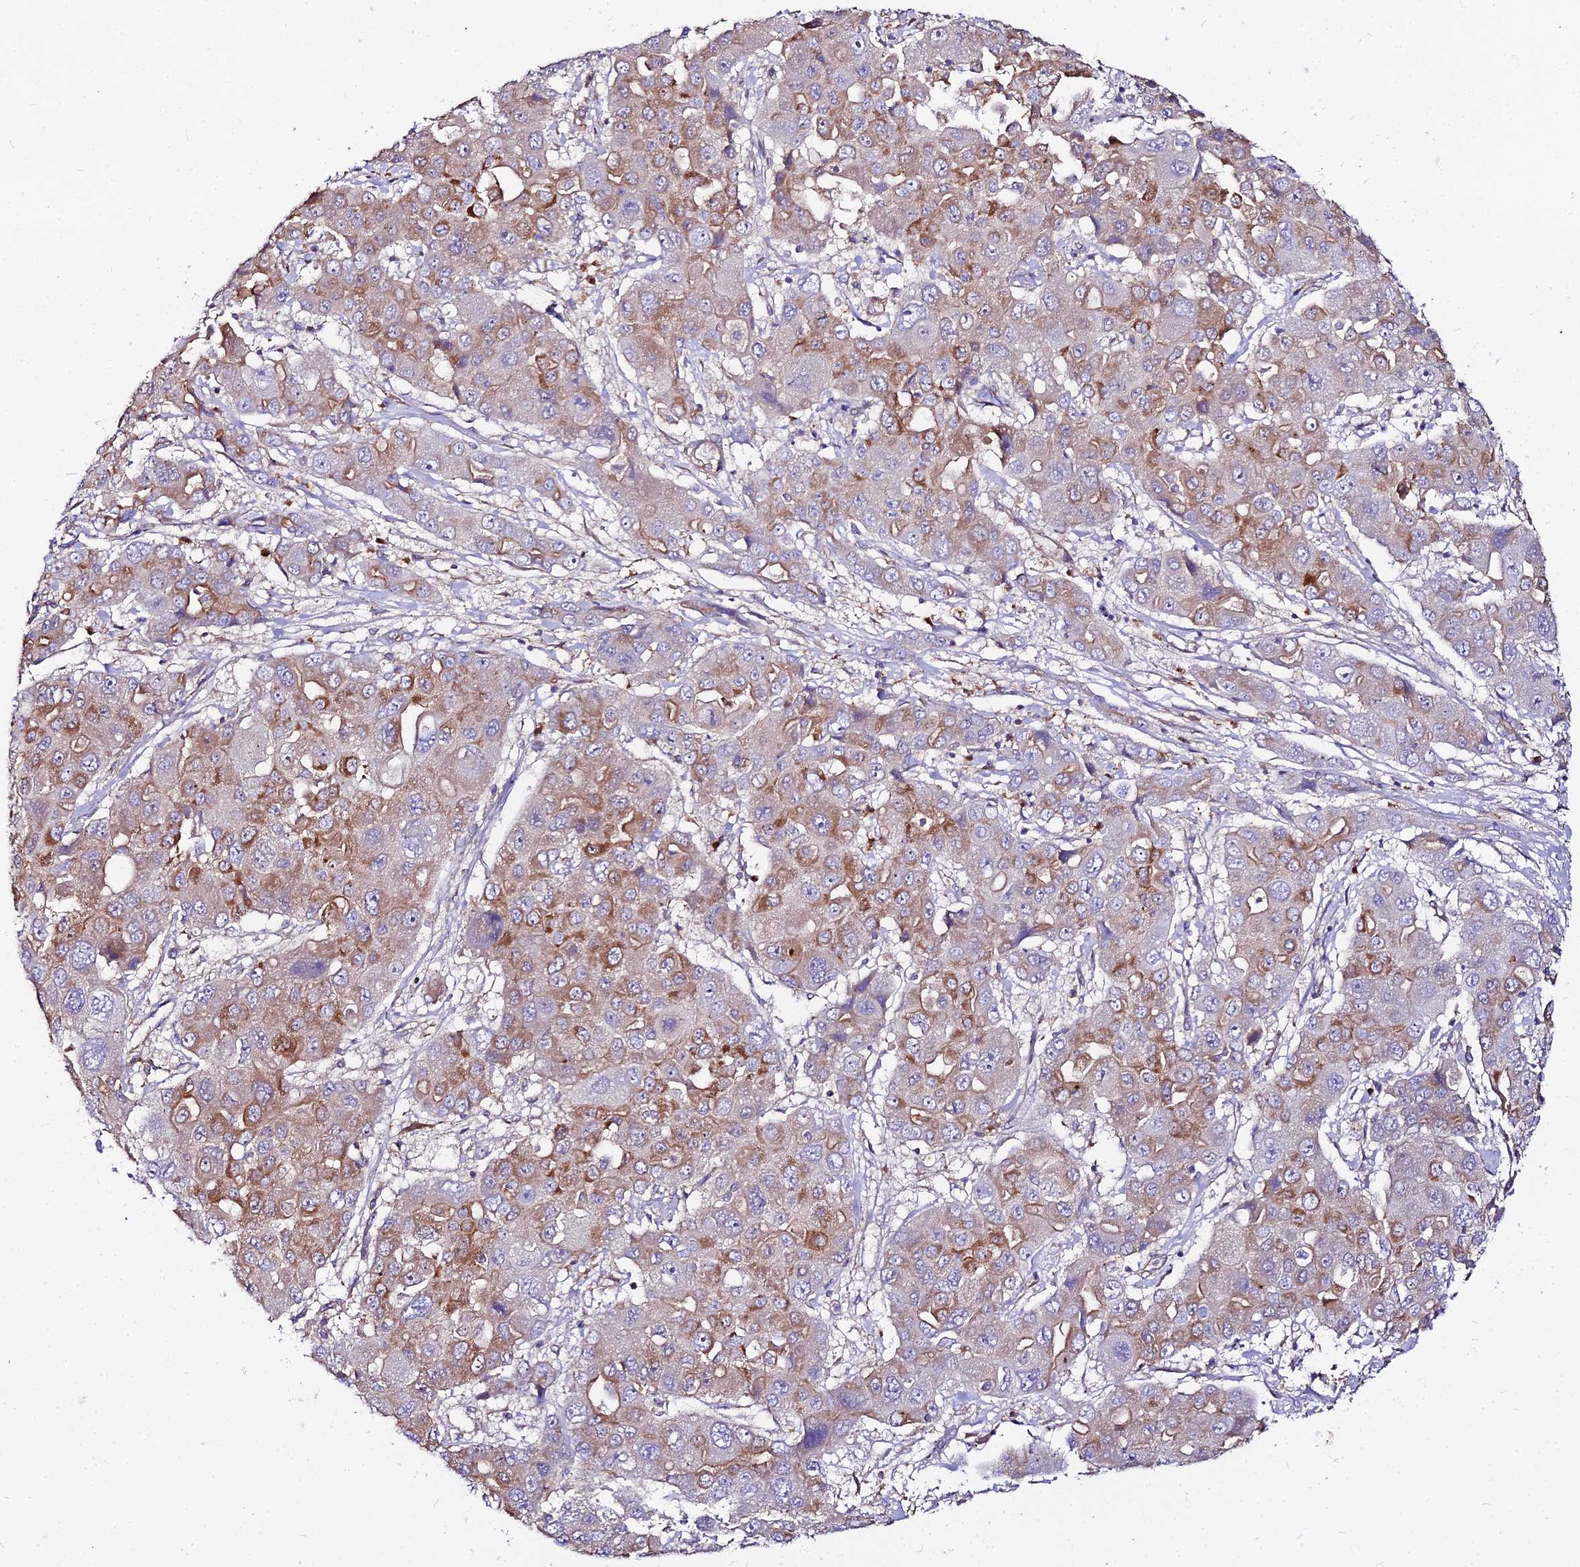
{"staining": {"intensity": "moderate", "quantity": "25%-75%", "location": "cytoplasmic/membranous"}, "tissue": "liver cancer", "cell_type": "Tumor cells", "image_type": "cancer", "snomed": [{"axis": "morphology", "description": "Cholangiocarcinoma"}, {"axis": "topography", "description": "Liver"}], "caption": "The micrograph demonstrates immunohistochemical staining of liver cancer (cholangiocarcinoma). There is moderate cytoplasmic/membranous expression is present in about 25%-75% of tumor cells. Using DAB (3,3'-diaminobenzidine) (brown) and hematoxylin (blue) stains, captured at high magnification using brightfield microscopy.", "gene": "GLYAT", "patient": {"sex": "male", "age": 67}}